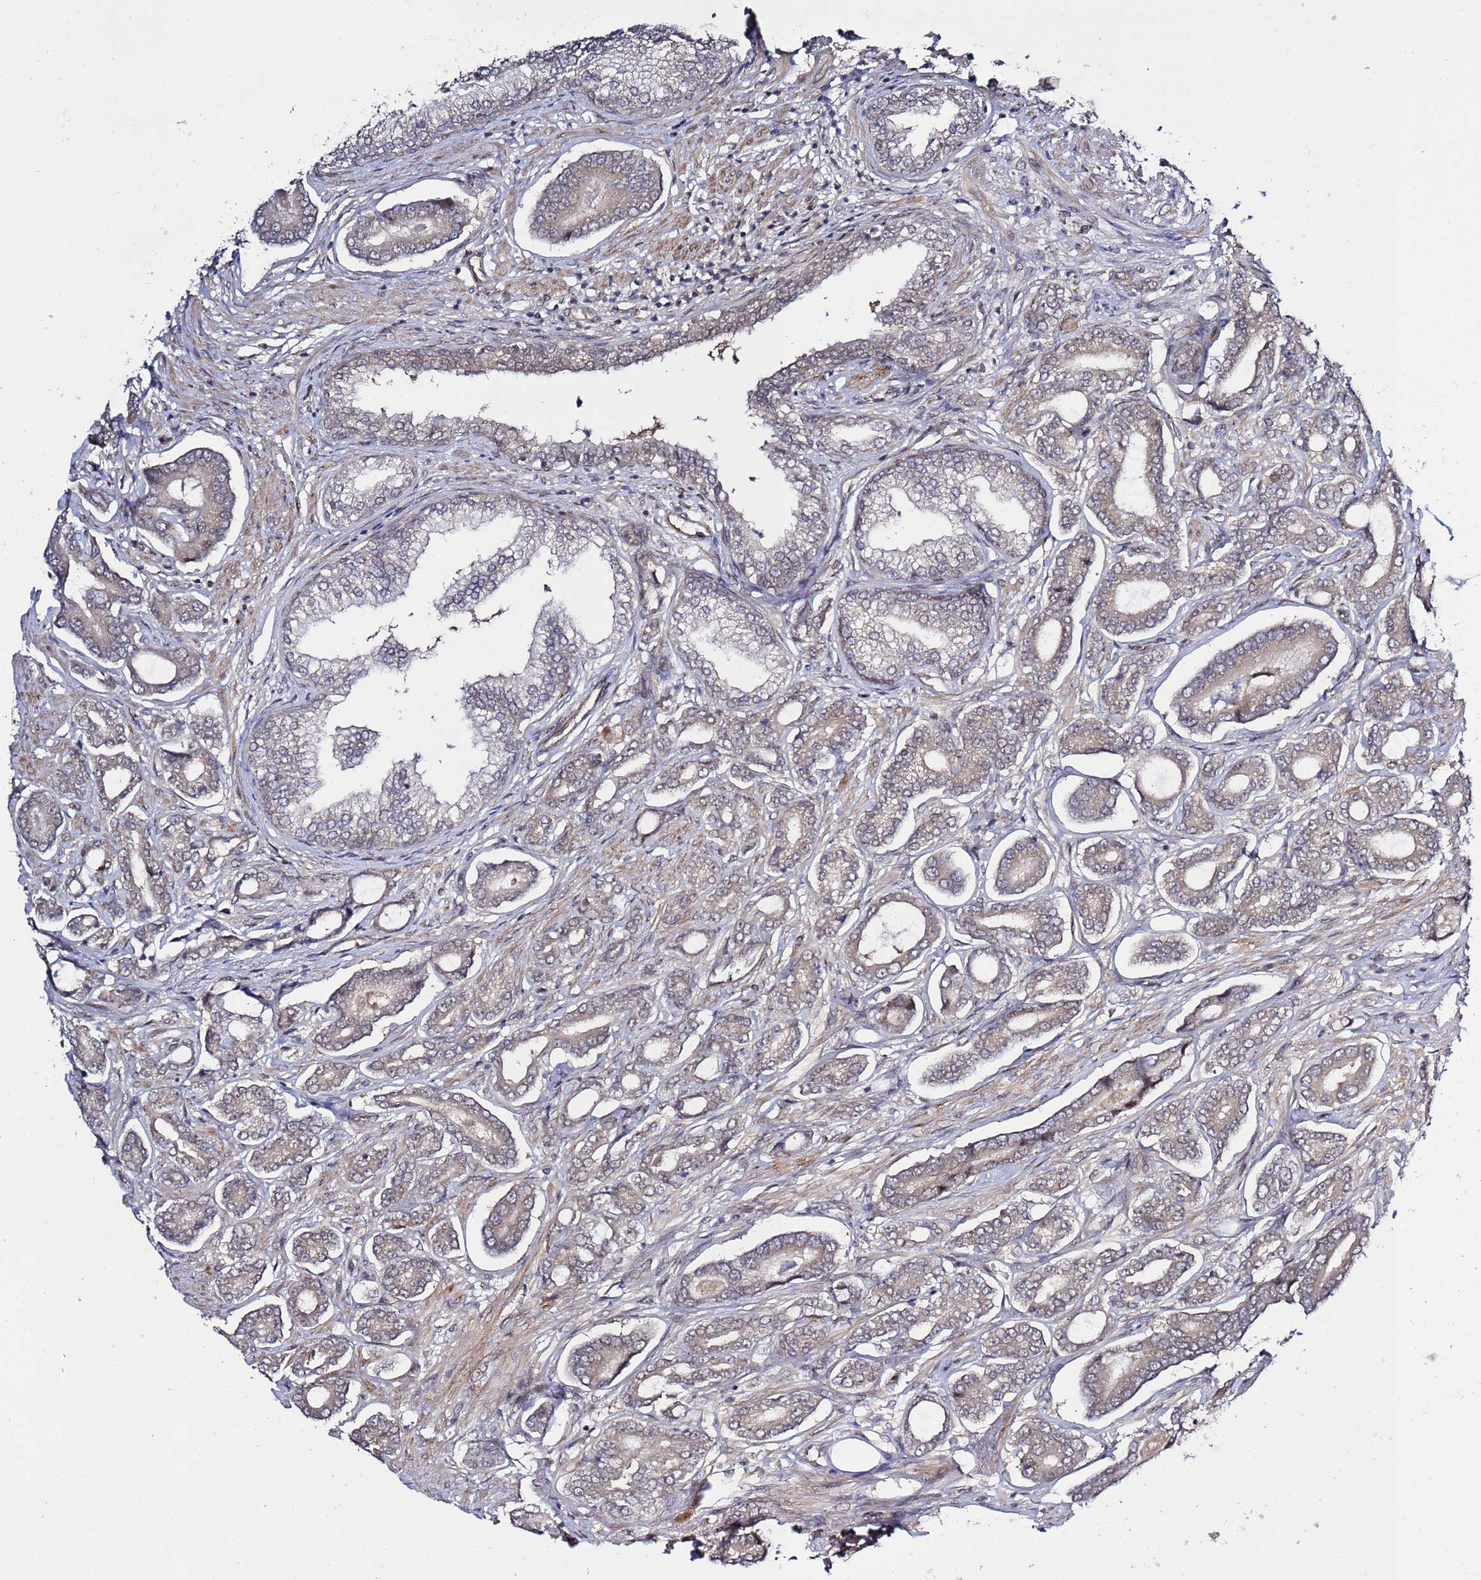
{"staining": {"intensity": "weak", "quantity": ">75%", "location": "cytoplasmic/membranous"}, "tissue": "prostate cancer", "cell_type": "Tumor cells", "image_type": "cancer", "snomed": [{"axis": "morphology", "description": "Adenocarcinoma, NOS"}, {"axis": "topography", "description": "Prostate and seminal vesicle, NOS"}], "caption": "DAB (3,3'-diaminobenzidine) immunohistochemical staining of human prostate adenocarcinoma exhibits weak cytoplasmic/membranous protein staining in about >75% of tumor cells.", "gene": "POLR2D", "patient": {"sex": "male", "age": 76}}